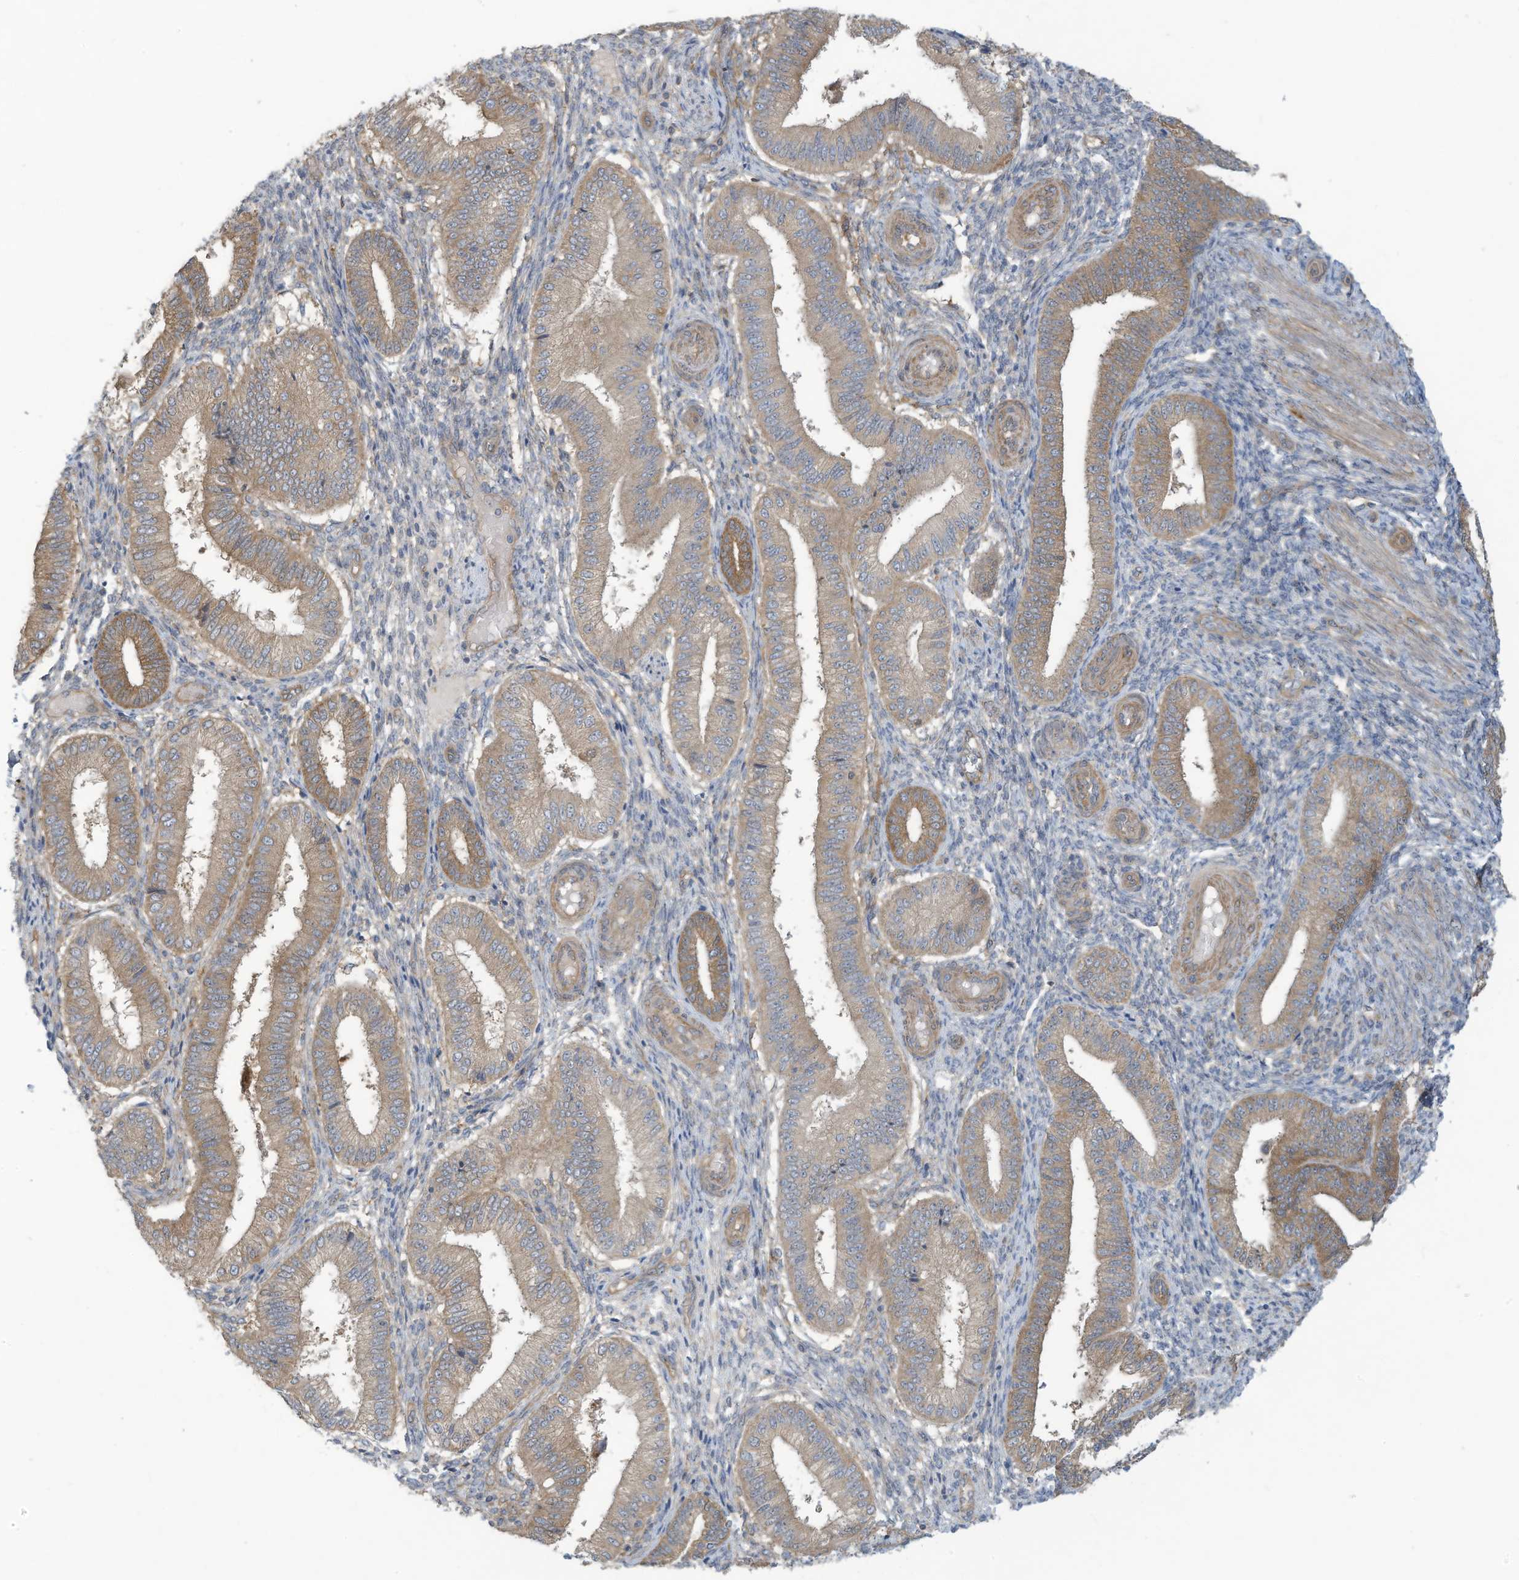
{"staining": {"intensity": "weak", "quantity": "<25%", "location": "cytoplasmic/membranous"}, "tissue": "endometrium", "cell_type": "Cells in endometrial stroma", "image_type": "normal", "snomed": [{"axis": "morphology", "description": "Normal tissue, NOS"}, {"axis": "topography", "description": "Endometrium"}], "caption": "DAB (3,3'-diaminobenzidine) immunohistochemical staining of unremarkable human endometrium displays no significant positivity in cells in endometrial stroma.", "gene": "ADI1", "patient": {"sex": "female", "age": 39}}